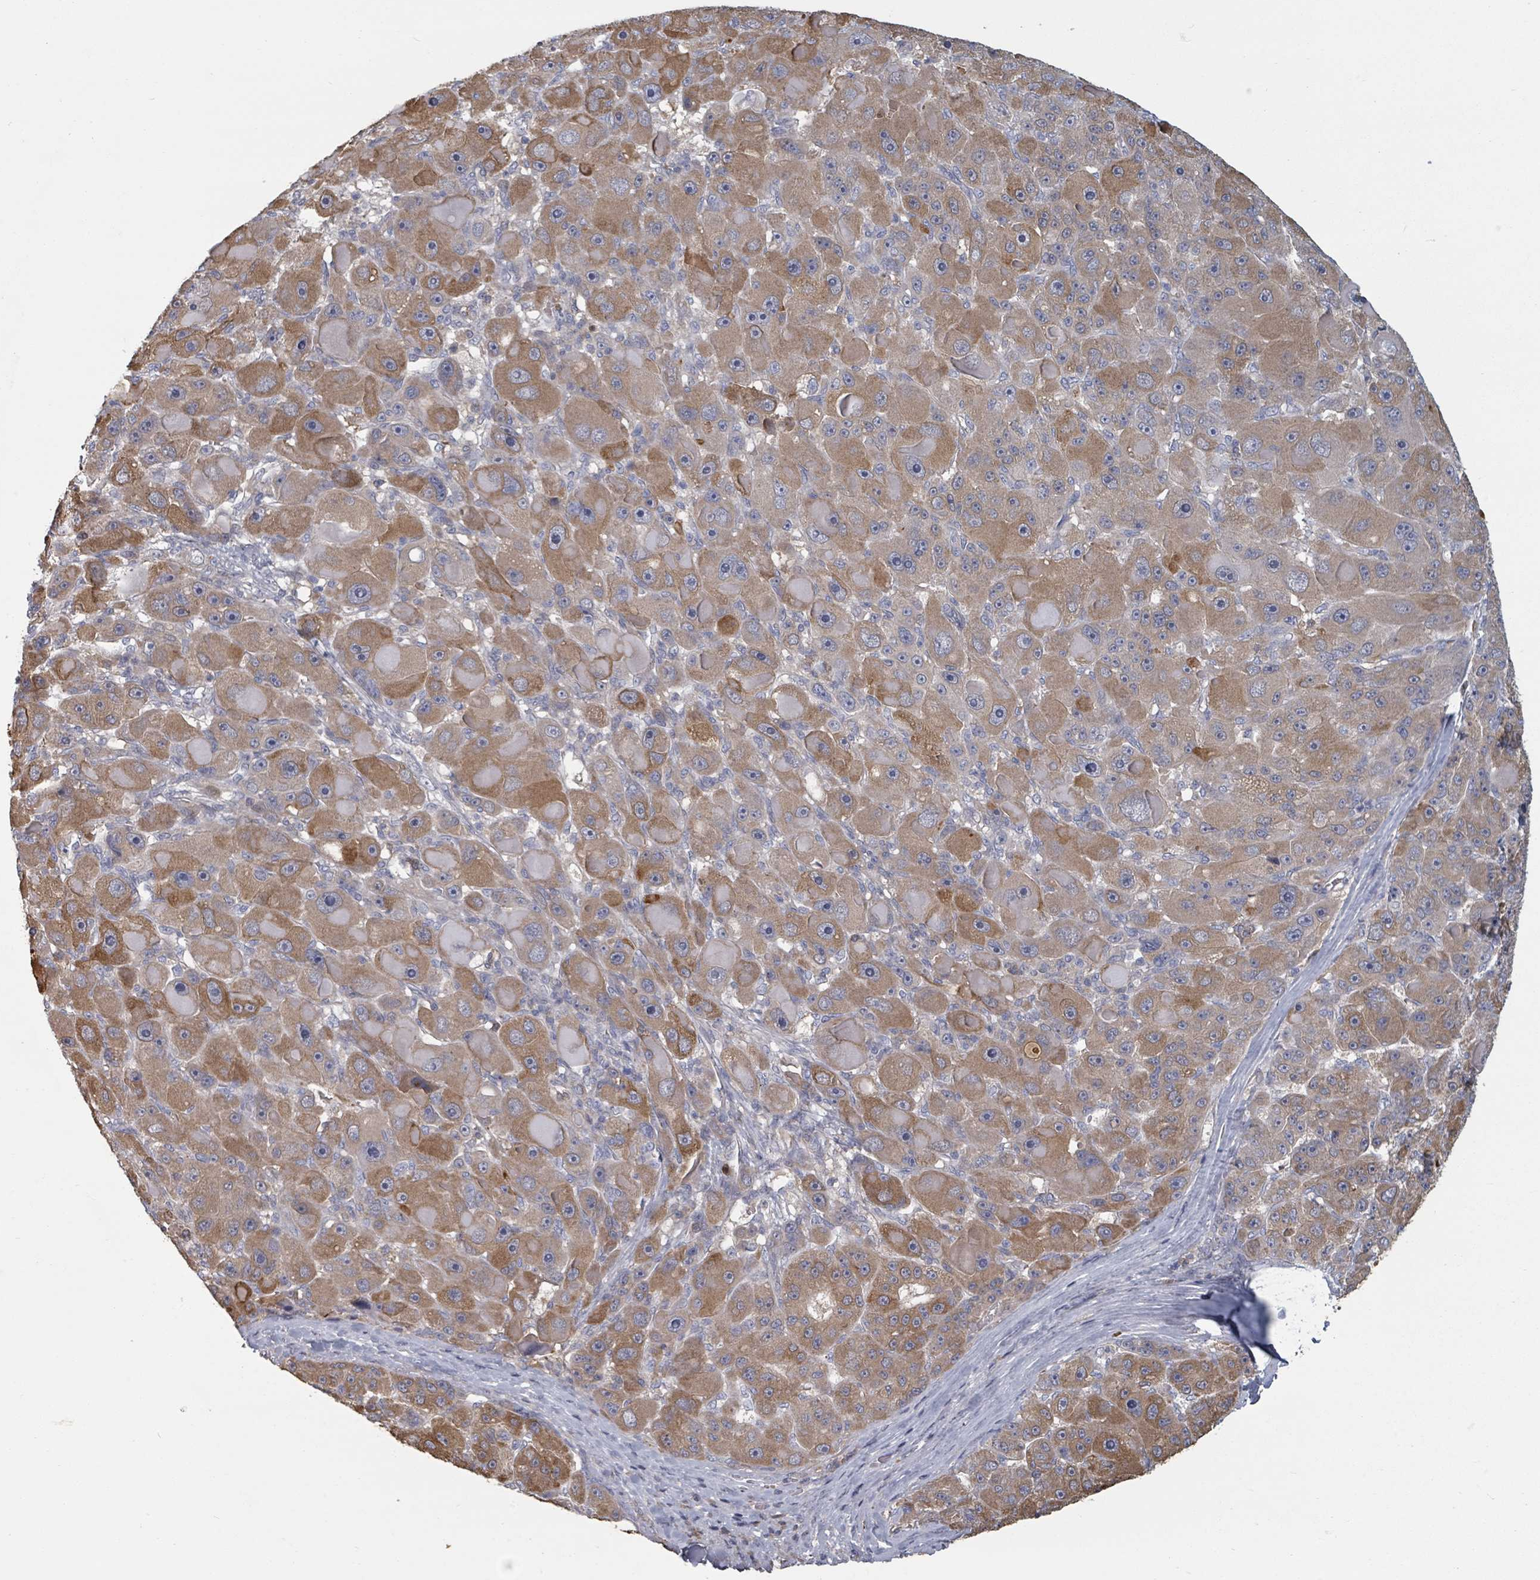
{"staining": {"intensity": "moderate", "quantity": ">75%", "location": "cytoplasmic/membranous"}, "tissue": "liver cancer", "cell_type": "Tumor cells", "image_type": "cancer", "snomed": [{"axis": "morphology", "description": "Carcinoma, Hepatocellular, NOS"}, {"axis": "topography", "description": "Liver"}], "caption": "Liver cancer (hepatocellular carcinoma) stained with a brown dye shows moderate cytoplasmic/membranous positive staining in about >75% of tumor cells.", "gene": "GABBR1", "patient": {"sex": "male", "age": 76}}